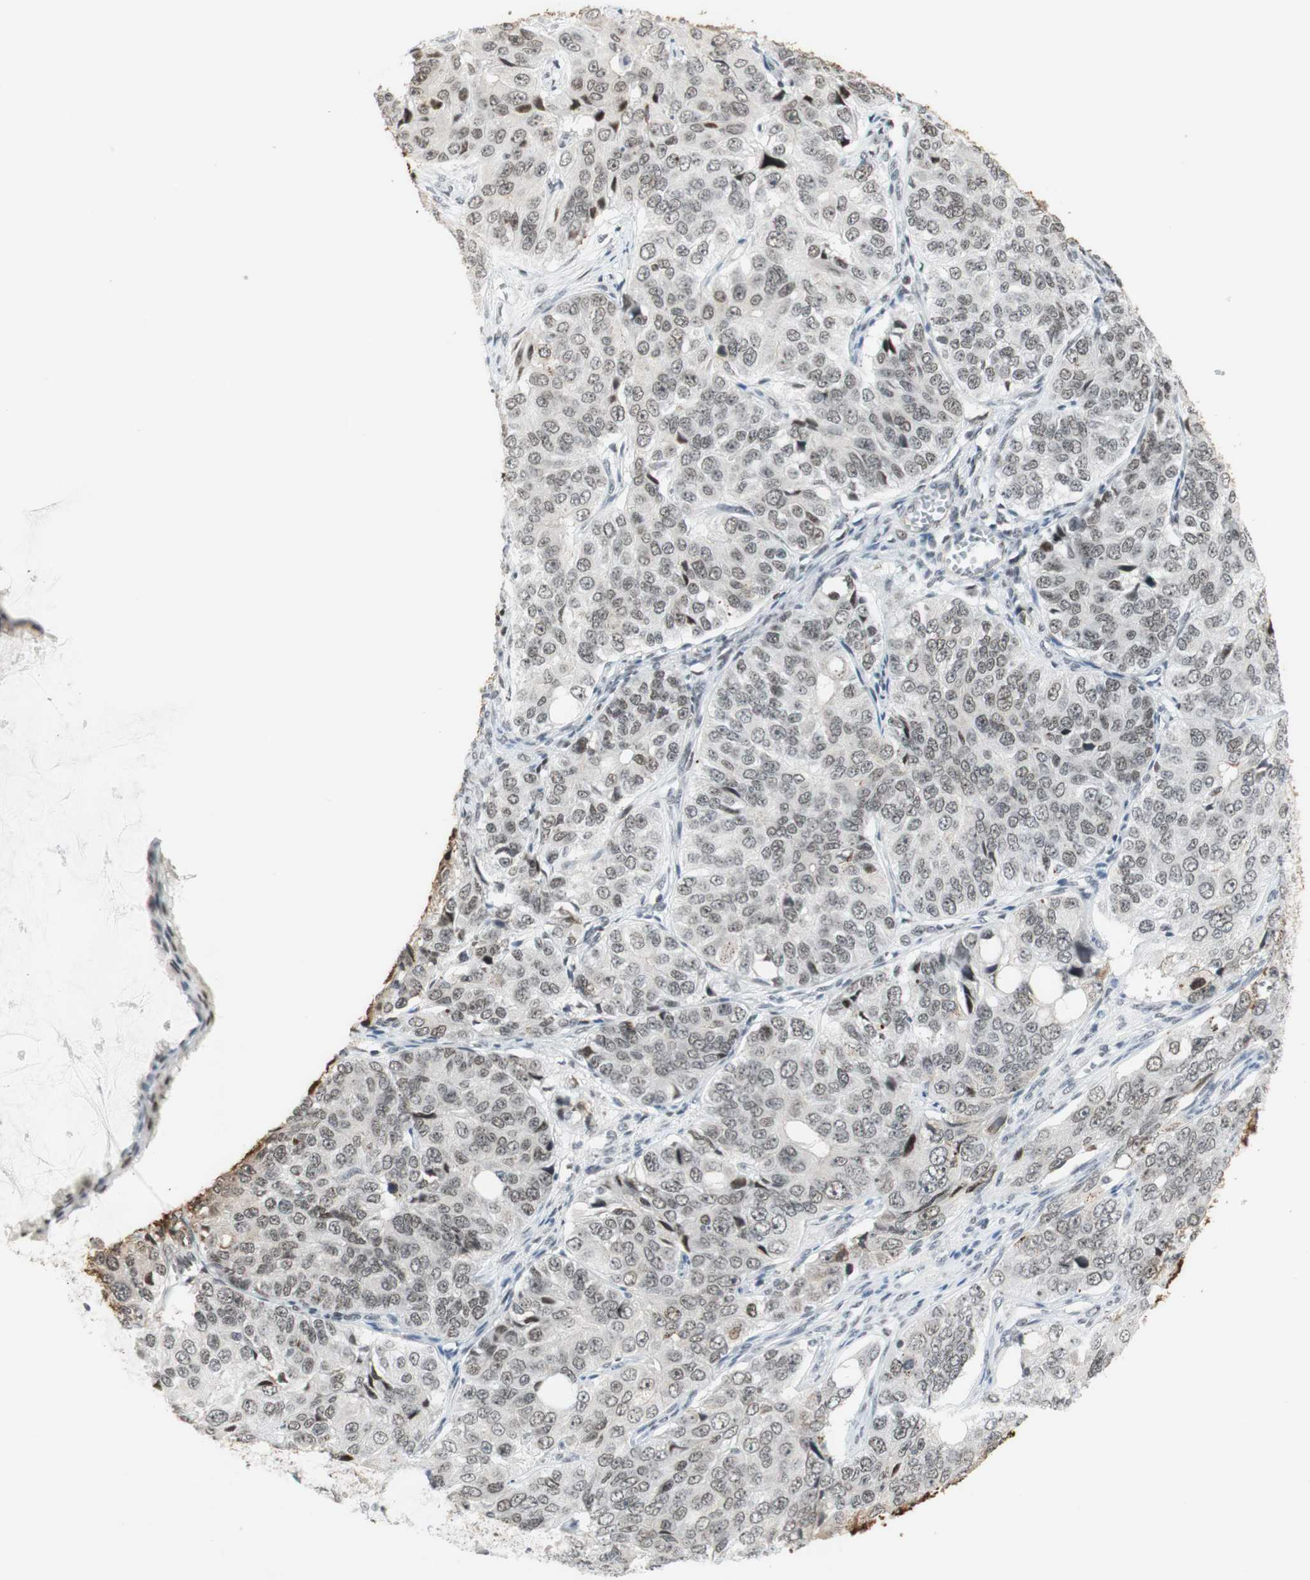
{"staining": {"intensity": "moderate", "quantity": ">75%", "location": "nuclear"}, "tissue": "ovarian cancer", "cell_type": "Tumor cells", "image_type": "cancer", "snomed": [{"axis": "morphology", "description": "Carcinoma, endometroid"}, {"axis": "topography", "description": "Ovary"}], "caption": "Brown immunohistochemical staining in human ovarian endometroid carcinoma displays moderate nuclear expression in approximately >75% of tumor cells.", "gene": "IRF1", "patient": {"sex": "female", "age": 51}}